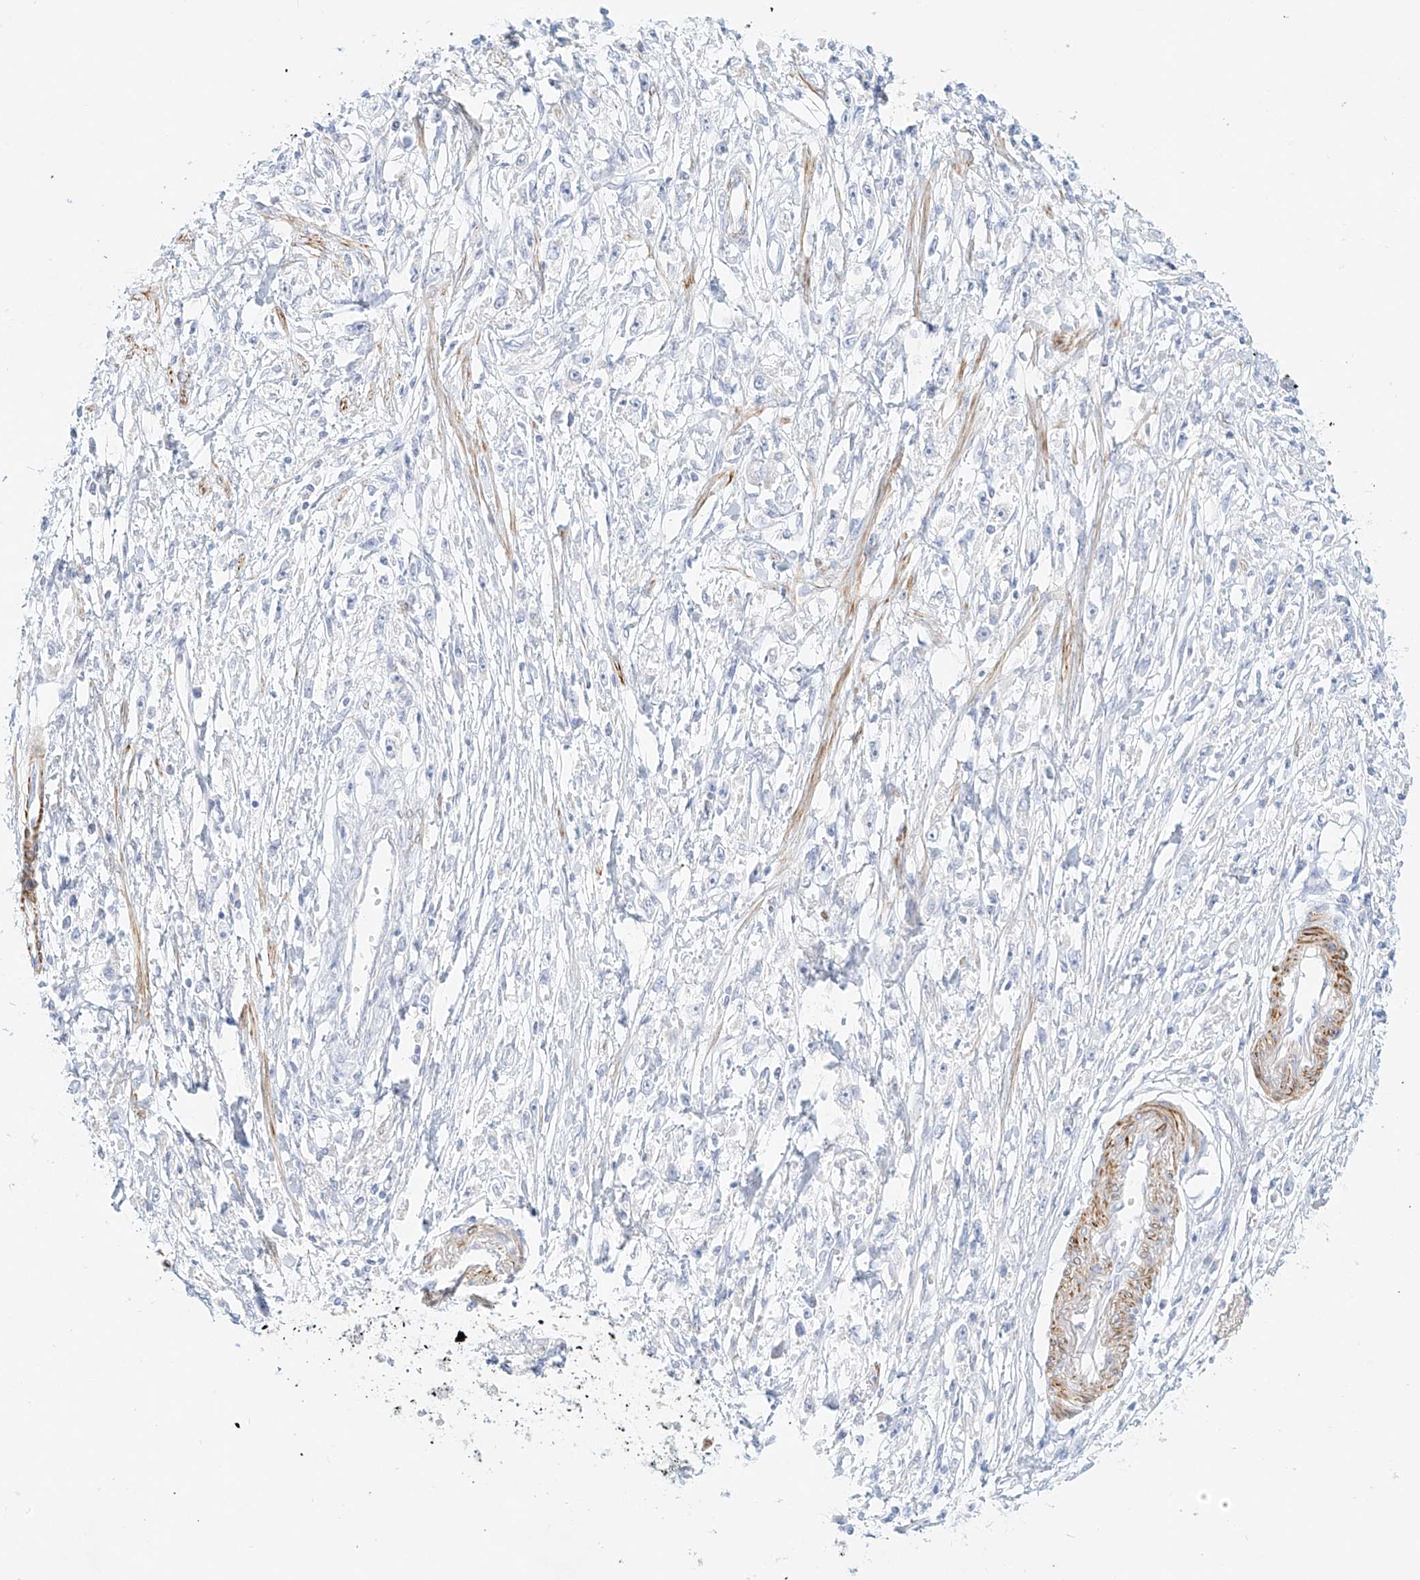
{"staining": {"intensity": "negative", "quantity": "none", "location": "none"}, "tissue": "stomach cancer", "cell_type": "Tumor cells", "image_type": "cancer", "snomed": [{"axis": "morphology", "description": "Adenocarcinoma, NOS"}, {"axis": "topography", "description": "Stomach"}], "caption": "Stomach cancer was stained to show a protein in brown. There is no significant expression in tumor cells.", "gene": "ST3GAL5", "patient": {"sex": "female", "age": 59}}